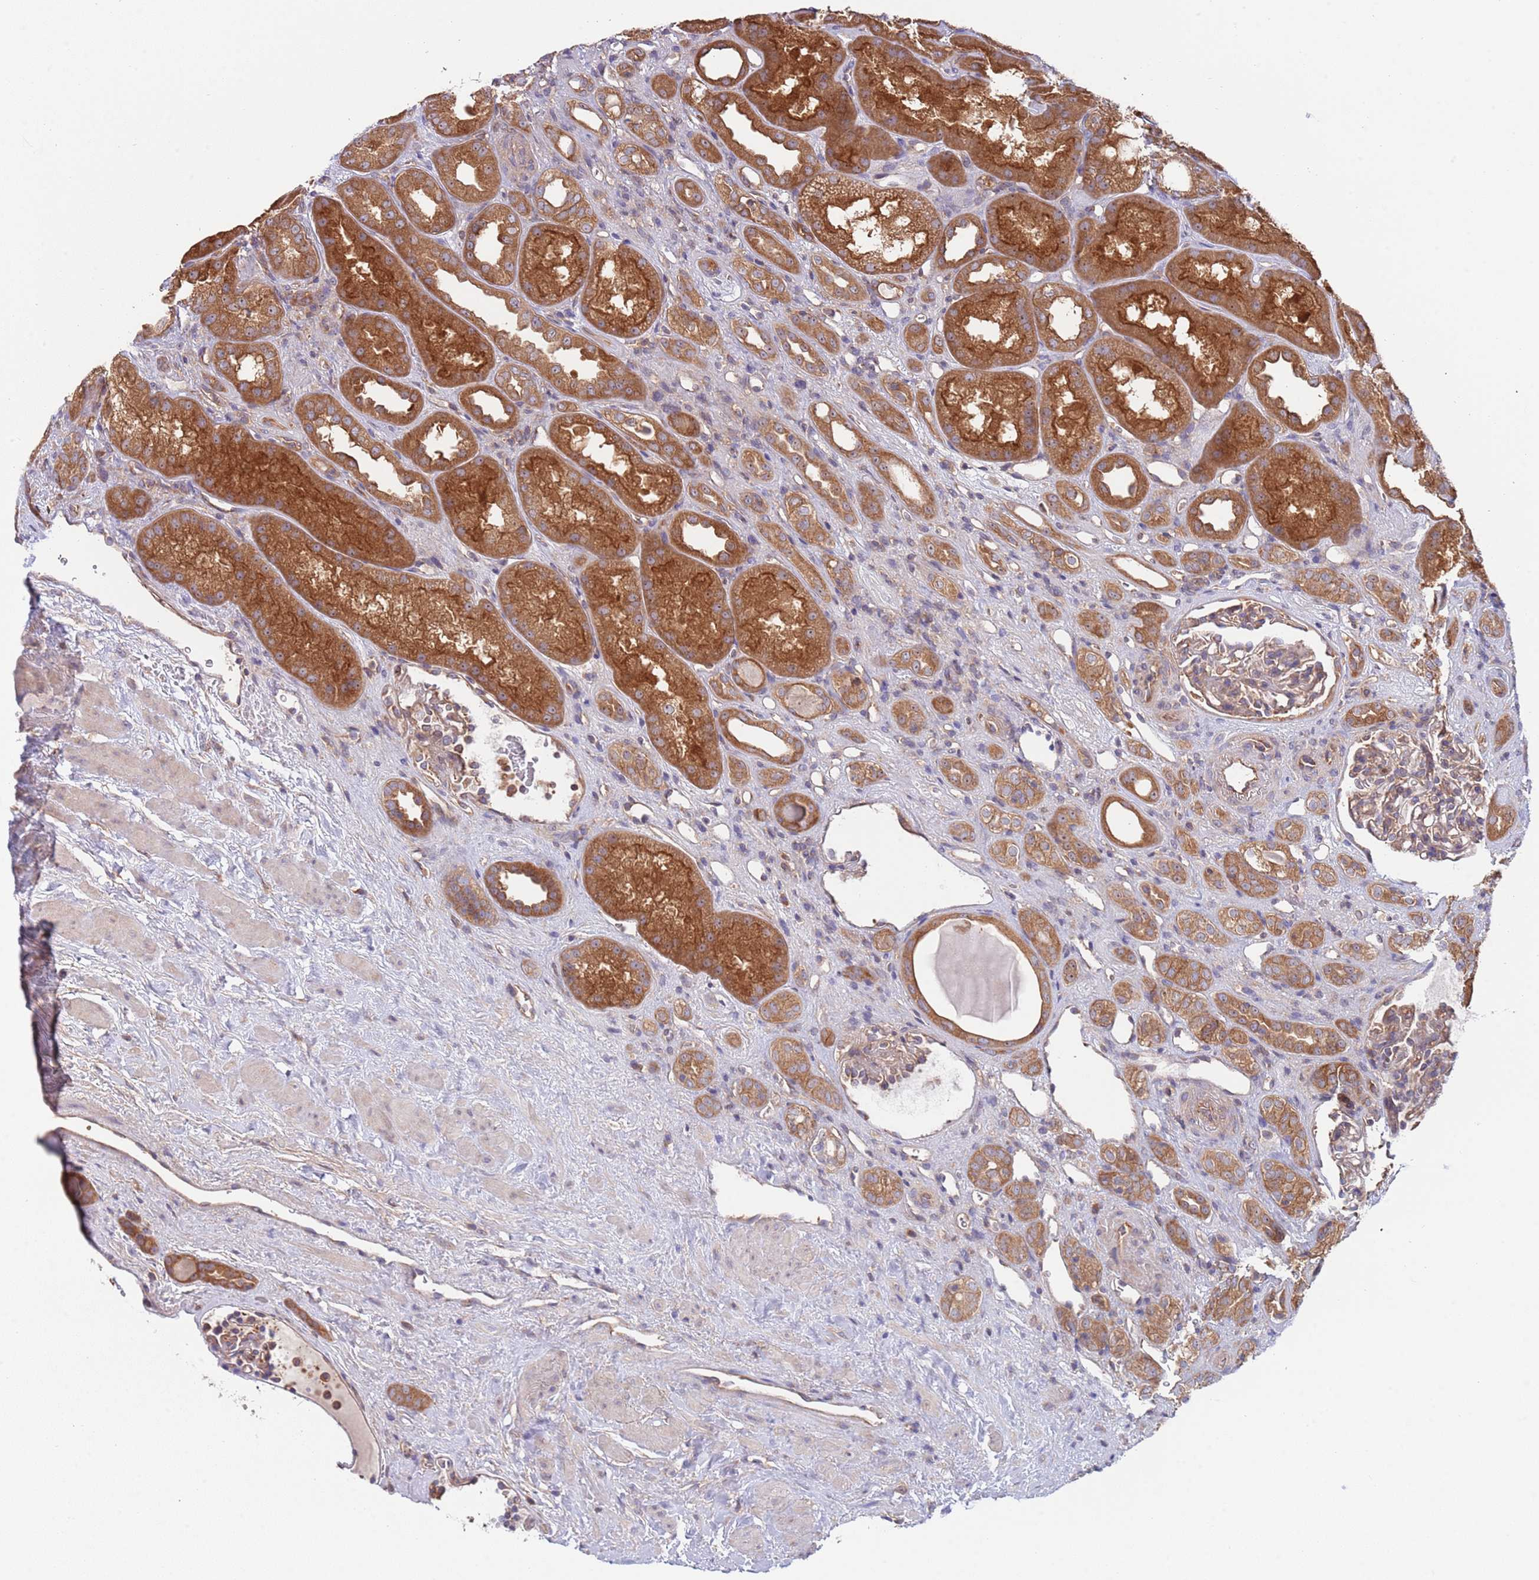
{"staining": {"intensity": "weak", "quantity": ">75%", "location": "cytoplasmic/membranous"}, "tissue": "kidney", "cell_type": "Cells in glomeruli", "image_type": "normal", "snomed": [{"axis": "morphology", "description": "Normal tissue, NOS"}, {"axis": "topography", "description": "Kidney"}], "caption": "Brown immunohistochemical staining in normal kidney reveals weak cytoplasmic/membranous staining in approximately >75% of cells in glomeruli. (brown staining indicates protein expression, while blue staining denotes nuclei).", "gene": "EIF3F", "patient": {"sex": "male", "age": 61}}